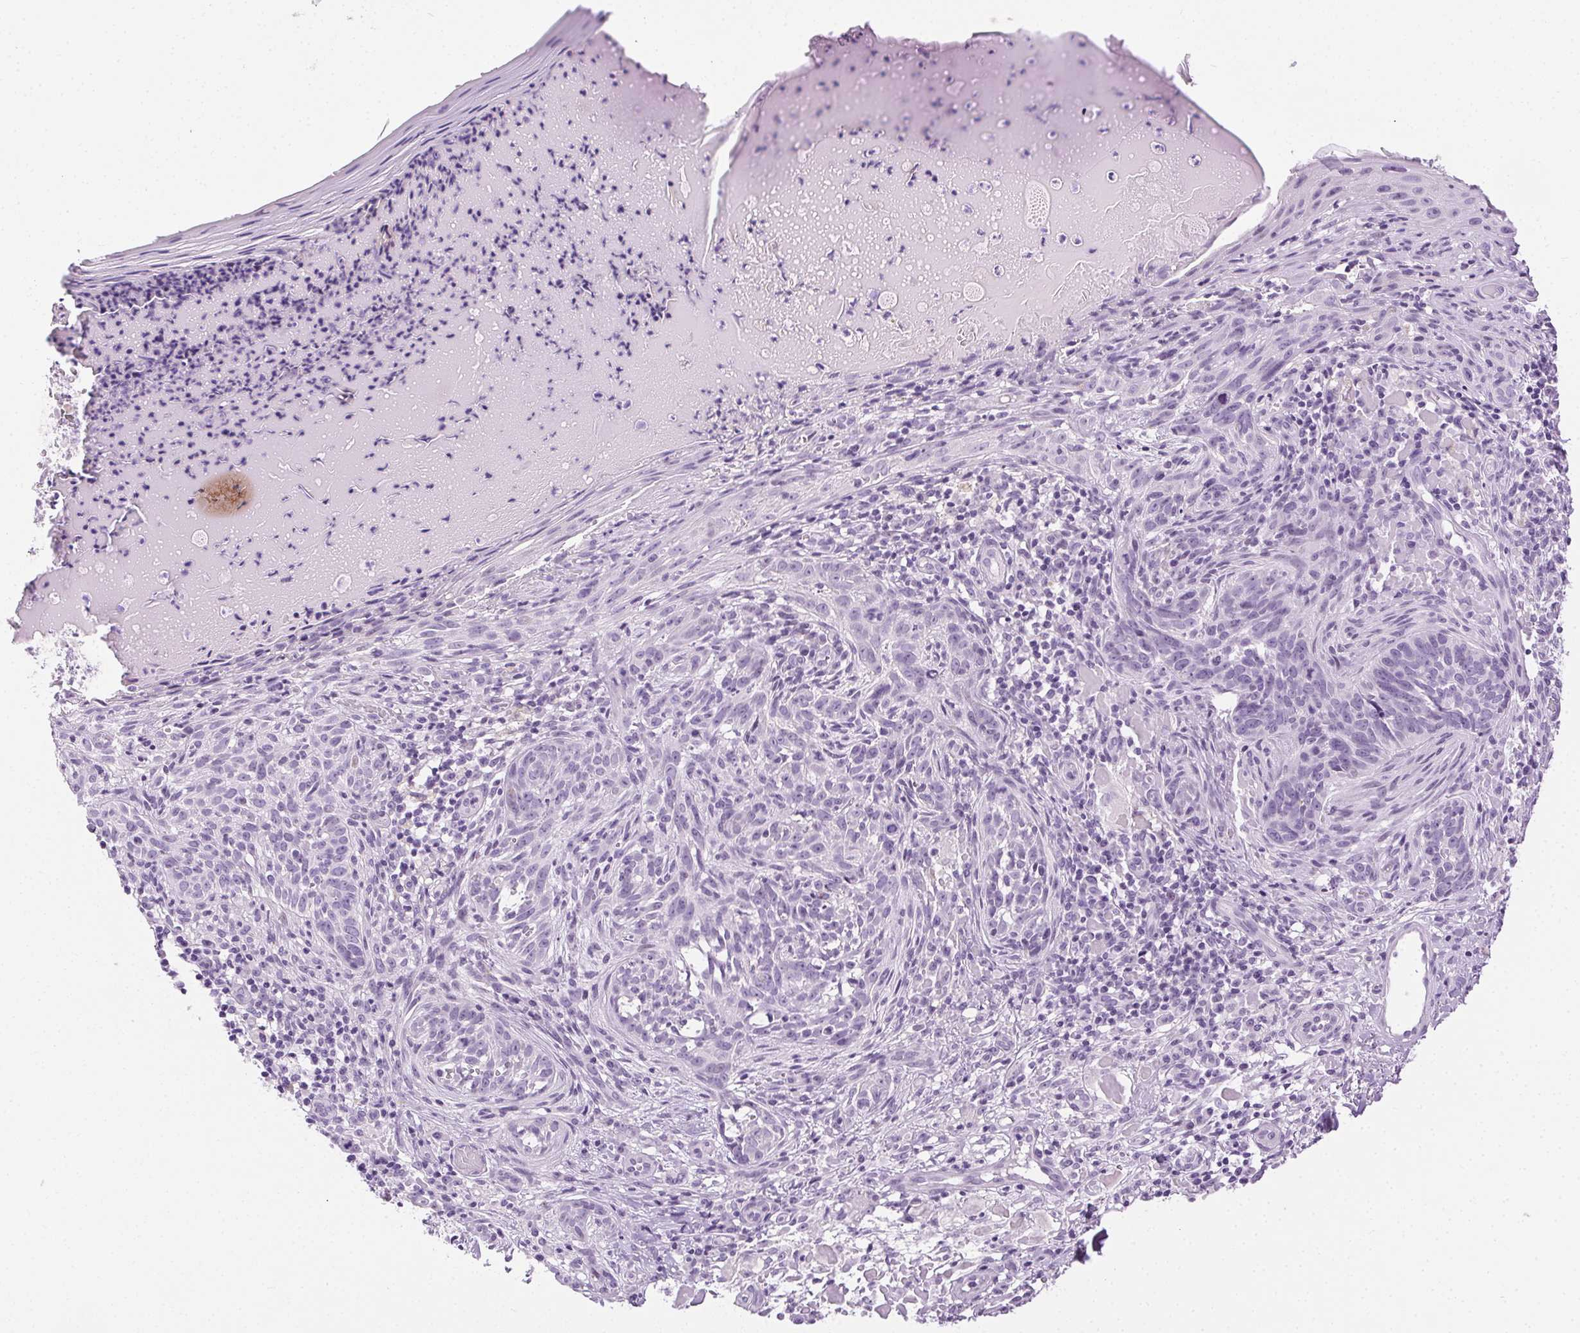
{"staining": {"intensity": "negative", "quantity": "none", "location": "none"}, "tissue": "skin cancer", "cell_type": "Tumor cells", "image_type": "cancer", "snomed": [{"axis": "morphology", "description": "Basal cell carcinoma"}, {"axis": "topography", "description": "Skin"}], "caption": "An image of human skin cancer is negative for staining in tumor cells.", "gene": "C20orf85", "patient": {"sex": "male", "age": 88}}